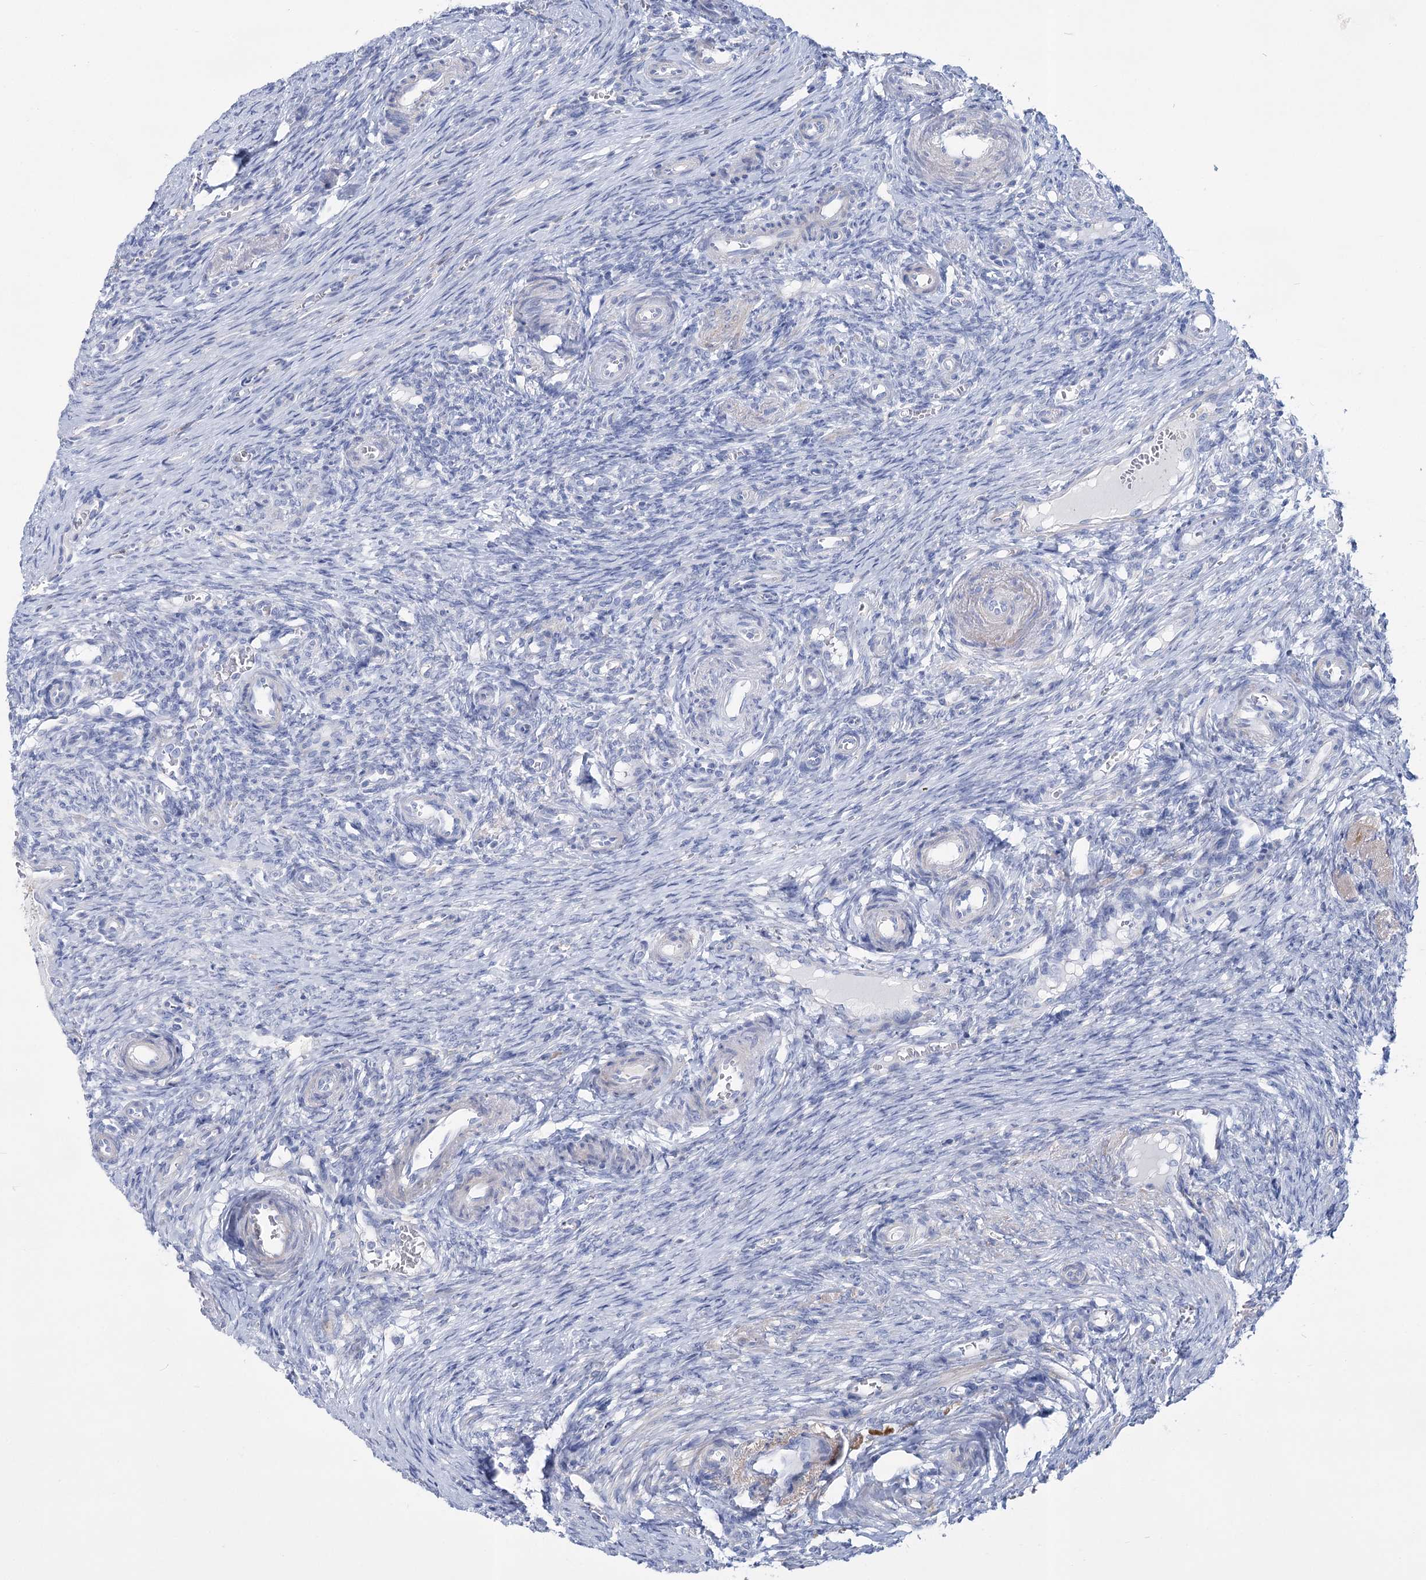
{"staining": {"intensity": "negative", "quantity": "none", "location": "none"}, "tissue": "ovary", "cell_type": "Ovarian stroma cells", "image_type": "normal", "snomed": [{"axis": "morphology", "description": "Adenocarcinoma, NOS"}, {"axis": "topography", "description": "Endometrium"}], "caption": "Immunohistochemical staining of unremarkable human ovary shows no significant expression in ovarian stroma cells.", "gene": "PCDHA1", "patient": {"sex": "female", "age": 32}}